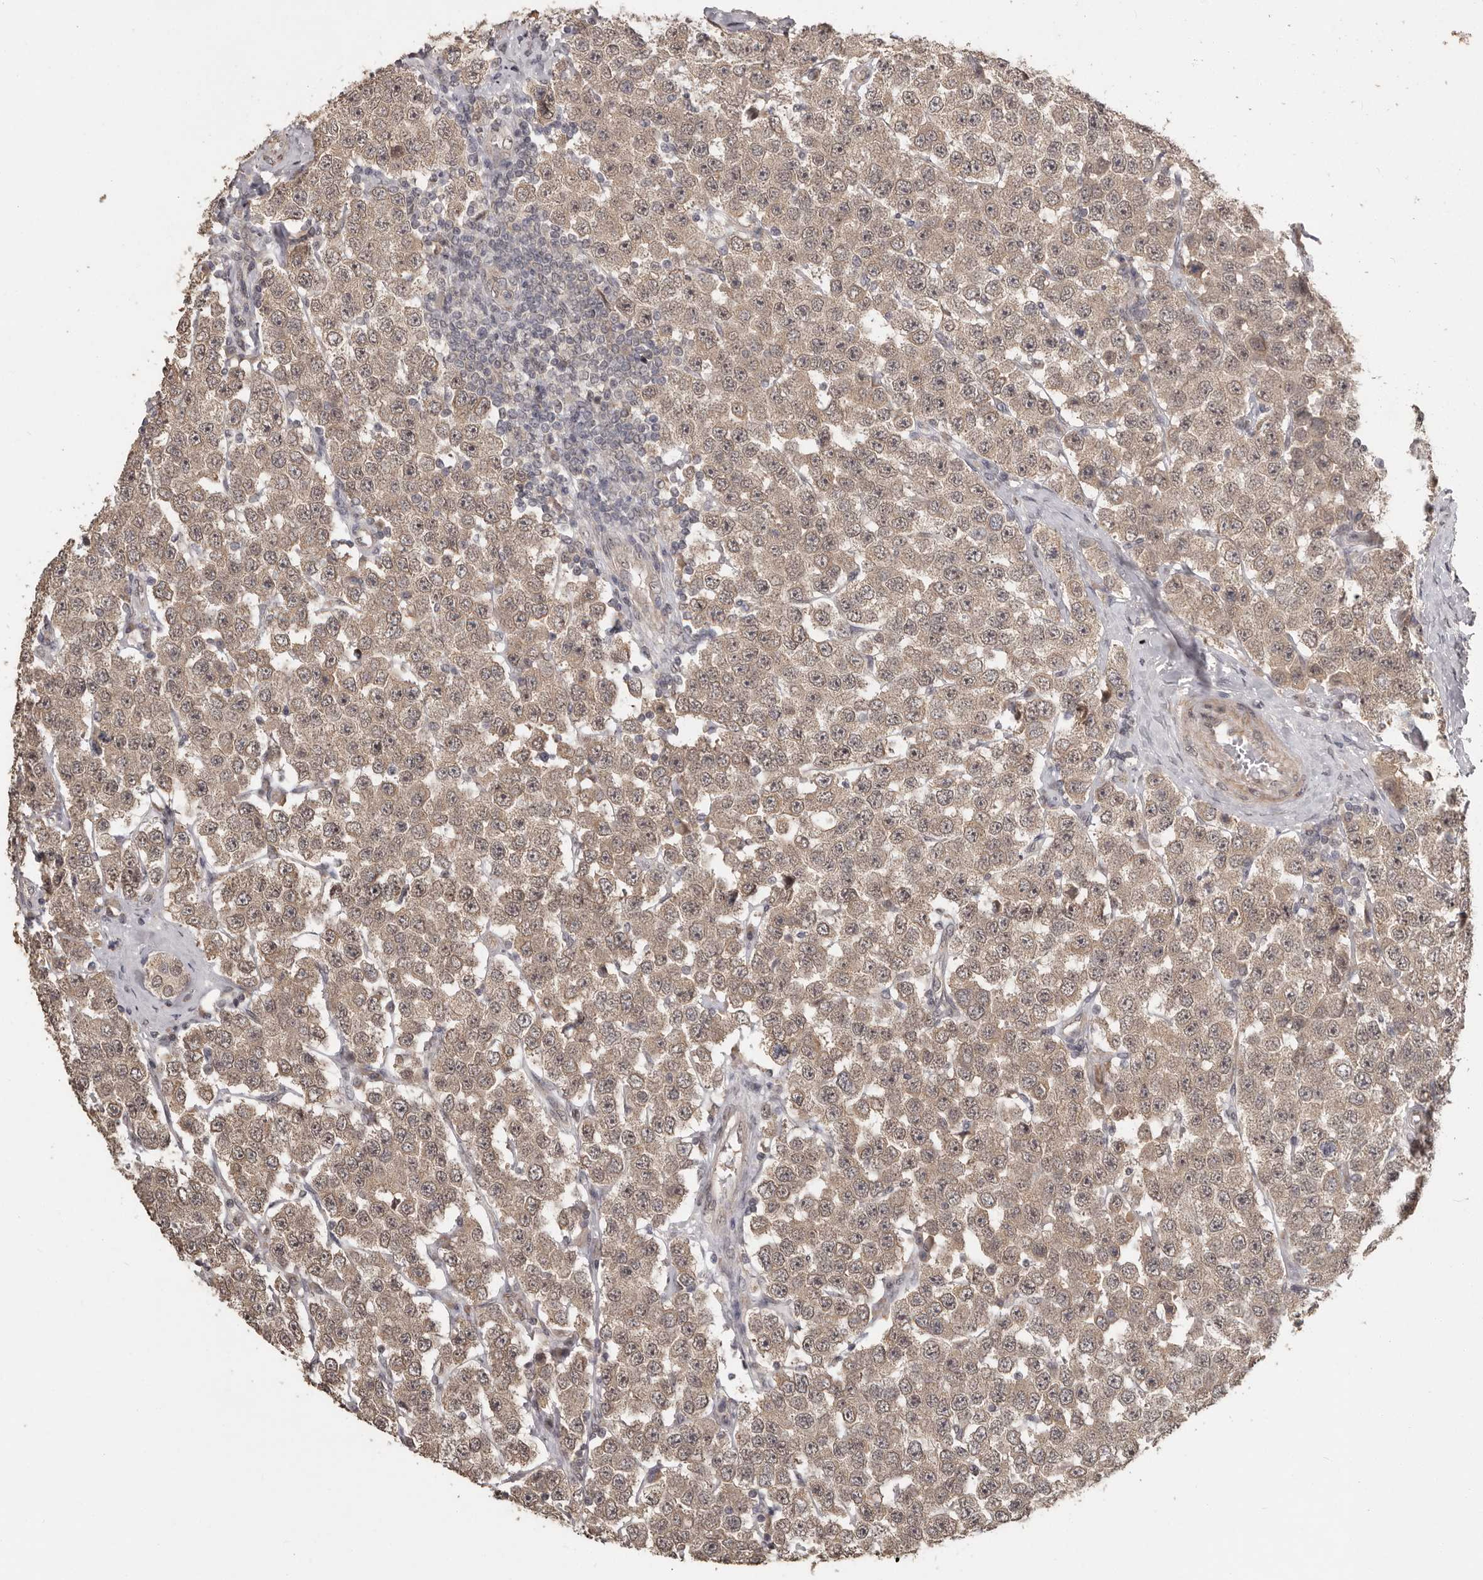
{"staining": {"intensity": "weak", "quantity": ">75%", "location": "cytoplasmic/membranous,nuclear"}, "tissue": "testis cancer", "cell_type": "Tumor cells", "image_type": "cancer", "snomed": [{"axis": "morphology", "description": "Seminoma, NOS"}, {"axis": "topography", "description": "Testis"}], "caption": "Immunohistochemical staining of testis cancer (seminoma) reveals weak cytoplasmic/membranous and nuclear protein positivity in about >75% of tumor cells. The staining is performed using DAB (3,3'-diaminobenzidine) brown chromogen to label protein expression. The nuclei are counter-stained blue using hematoxylin.", "gene": "ZFP14", "patient": {"sex": "male", "age": 28}}